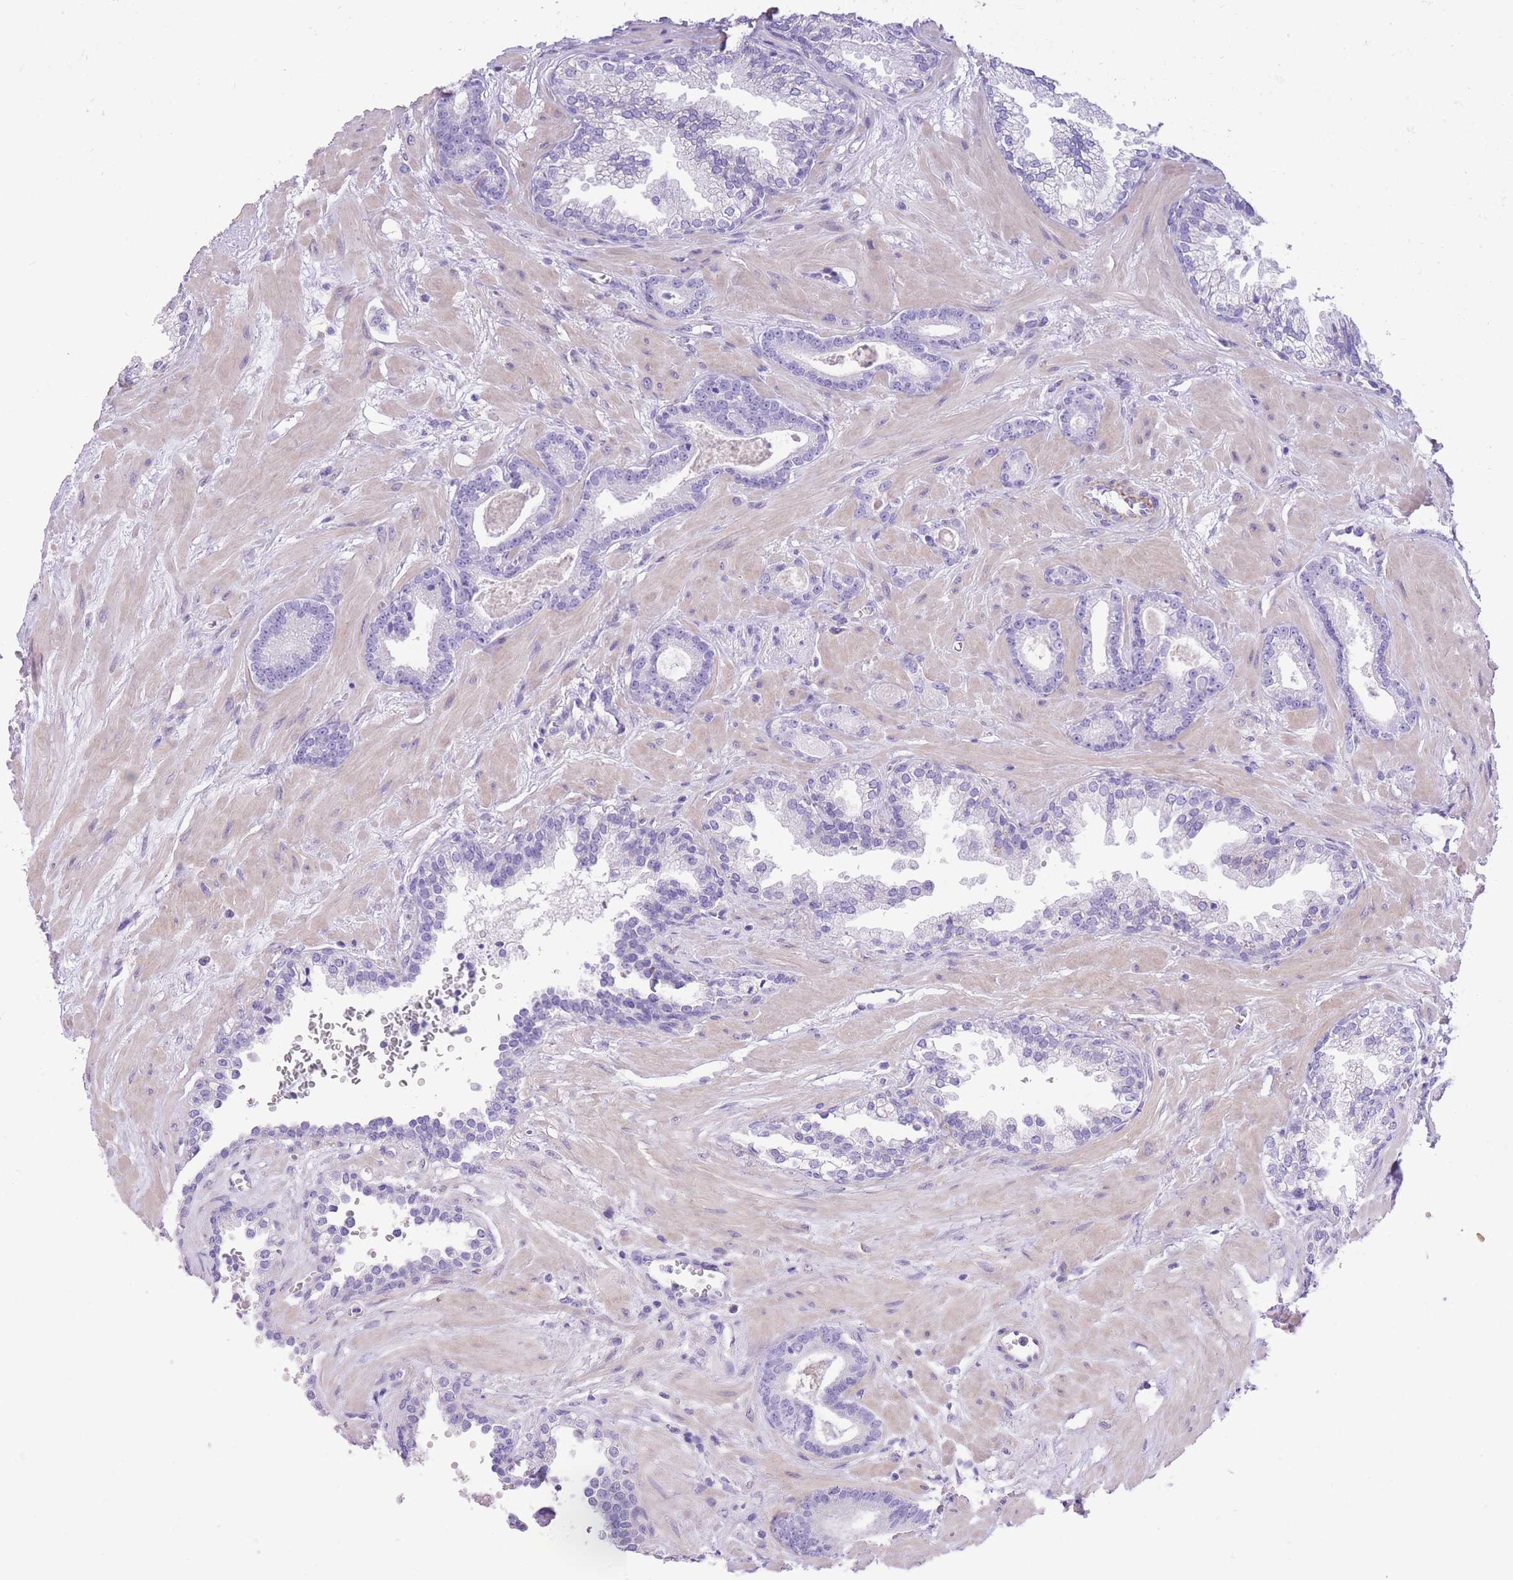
{"staining": {"intensity": "negative", "quantity": "none", "location": "none"}, "tissue": "prostate cancer", "cell_type": "Tumor cells", "image_type": "cancer", "snomed": [{"axis": "morphology", "description": "Adenocarcinoma, Low grade"}, {"axis": "topography", "description": "Prostate"}], "caption": "Immunohistochemical staining of prostate low-grade adenocarcinoma exhibits no significant staining in tumor cells.", "gene": "RAI2", "patient": {"sex": "male", "age": 60}}